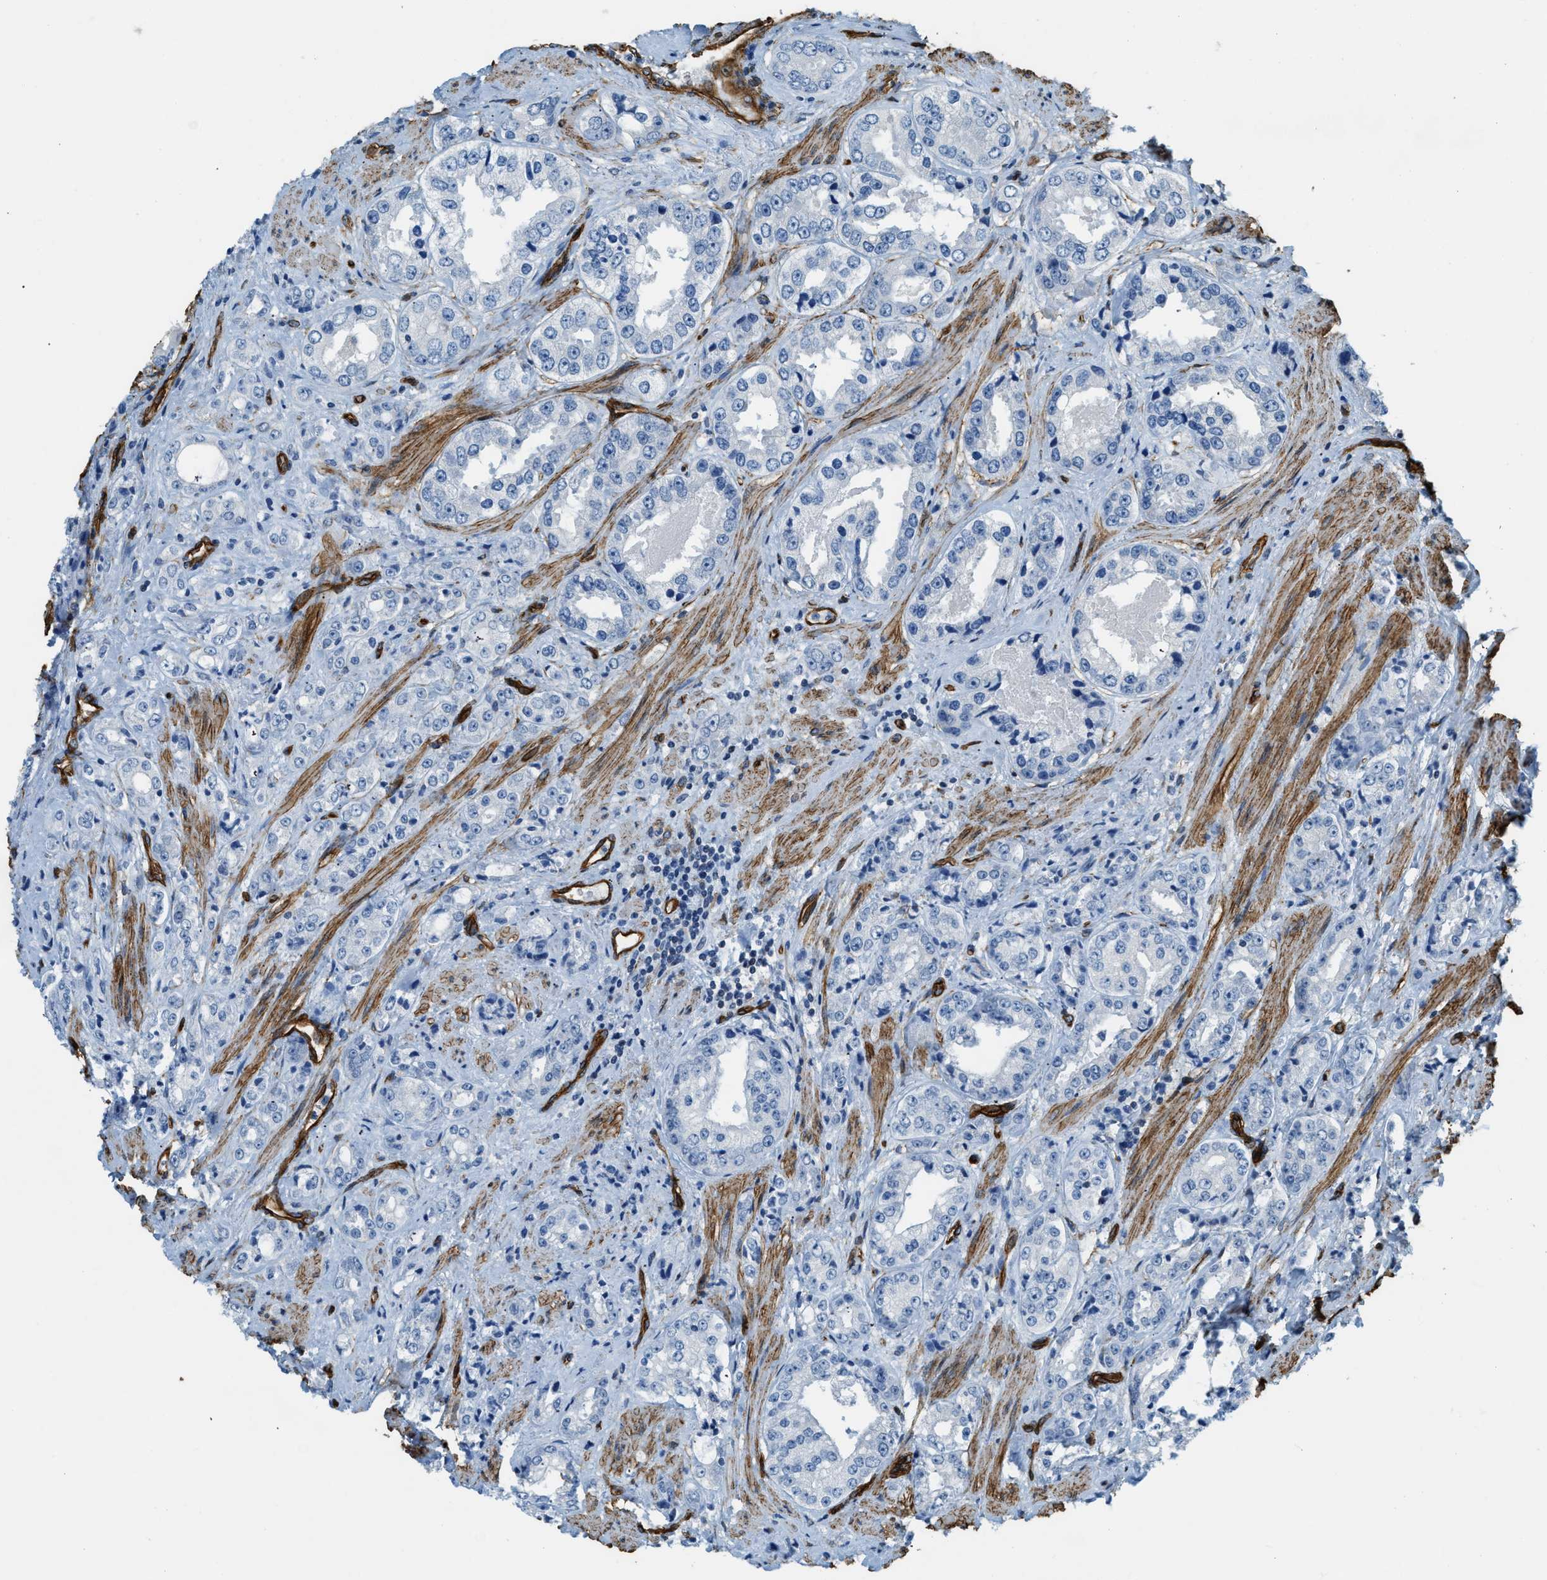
{"staining": {"intensity": "negative", "quantity": "none", "location": "none"}, "tissue": "prostate cancer", "cell_type": "Tumor cells", "image_type": "cancer", "snomed": [{"axis": "morphology", "description": "Adenocarcinoma, High grade"}, {"axis": "topography", "description": "Prostate"}], "caption": "IHC photomicrograph of neoplastic tissue: human prostate cancer (adenocarcinoma (high-grade)) stained with DAB (3,3'-diaminobenzidine) exhibits no significant protein expression in tumor cells.", "gene": "TMEM43", "patient": {"sex": "male", "age": 61}}